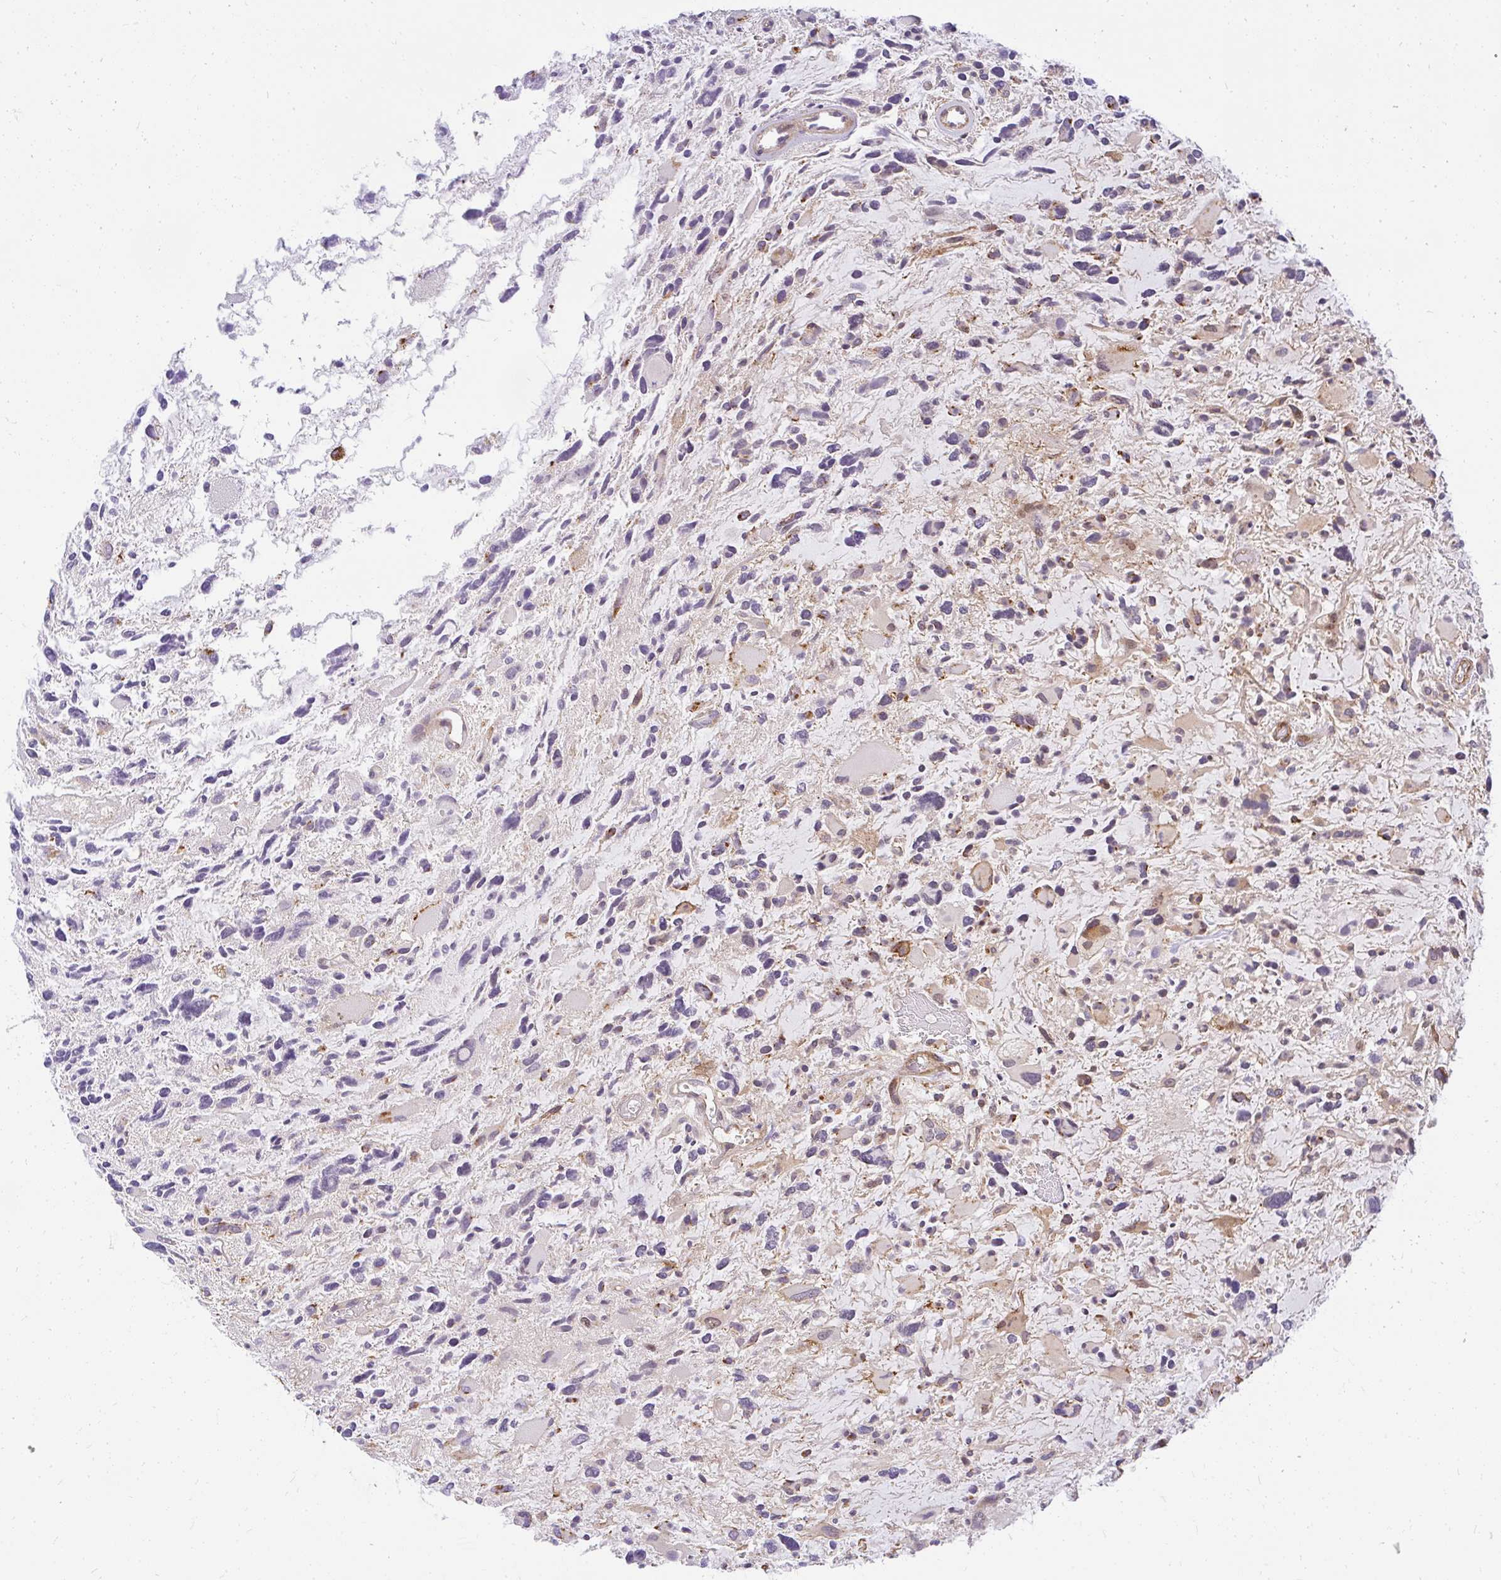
{"staining": {"intensity": "negative", "quantity": "none", "location": "none"}, "tissue": "glioma", "cell_type": "Tumor cells", "image_type": "cancer", "snomed": [{"axis": "morphology", "description": "Glioma, malignant, High grade"}, {"axis": "topography", "description": "Brain"}], "caption": "Immunohistochemical staining of human glioma reveals no significant staining in tumor cells. (Stains: DAB (3,3'-diaminobenzidine) immunohistochemistry (IHC) with hematoxylin counter stain, Microscopy: brightfield microscopy at high magnification).", "gene": "RSKR", "patient": {"sex": "female", "age": 11}}